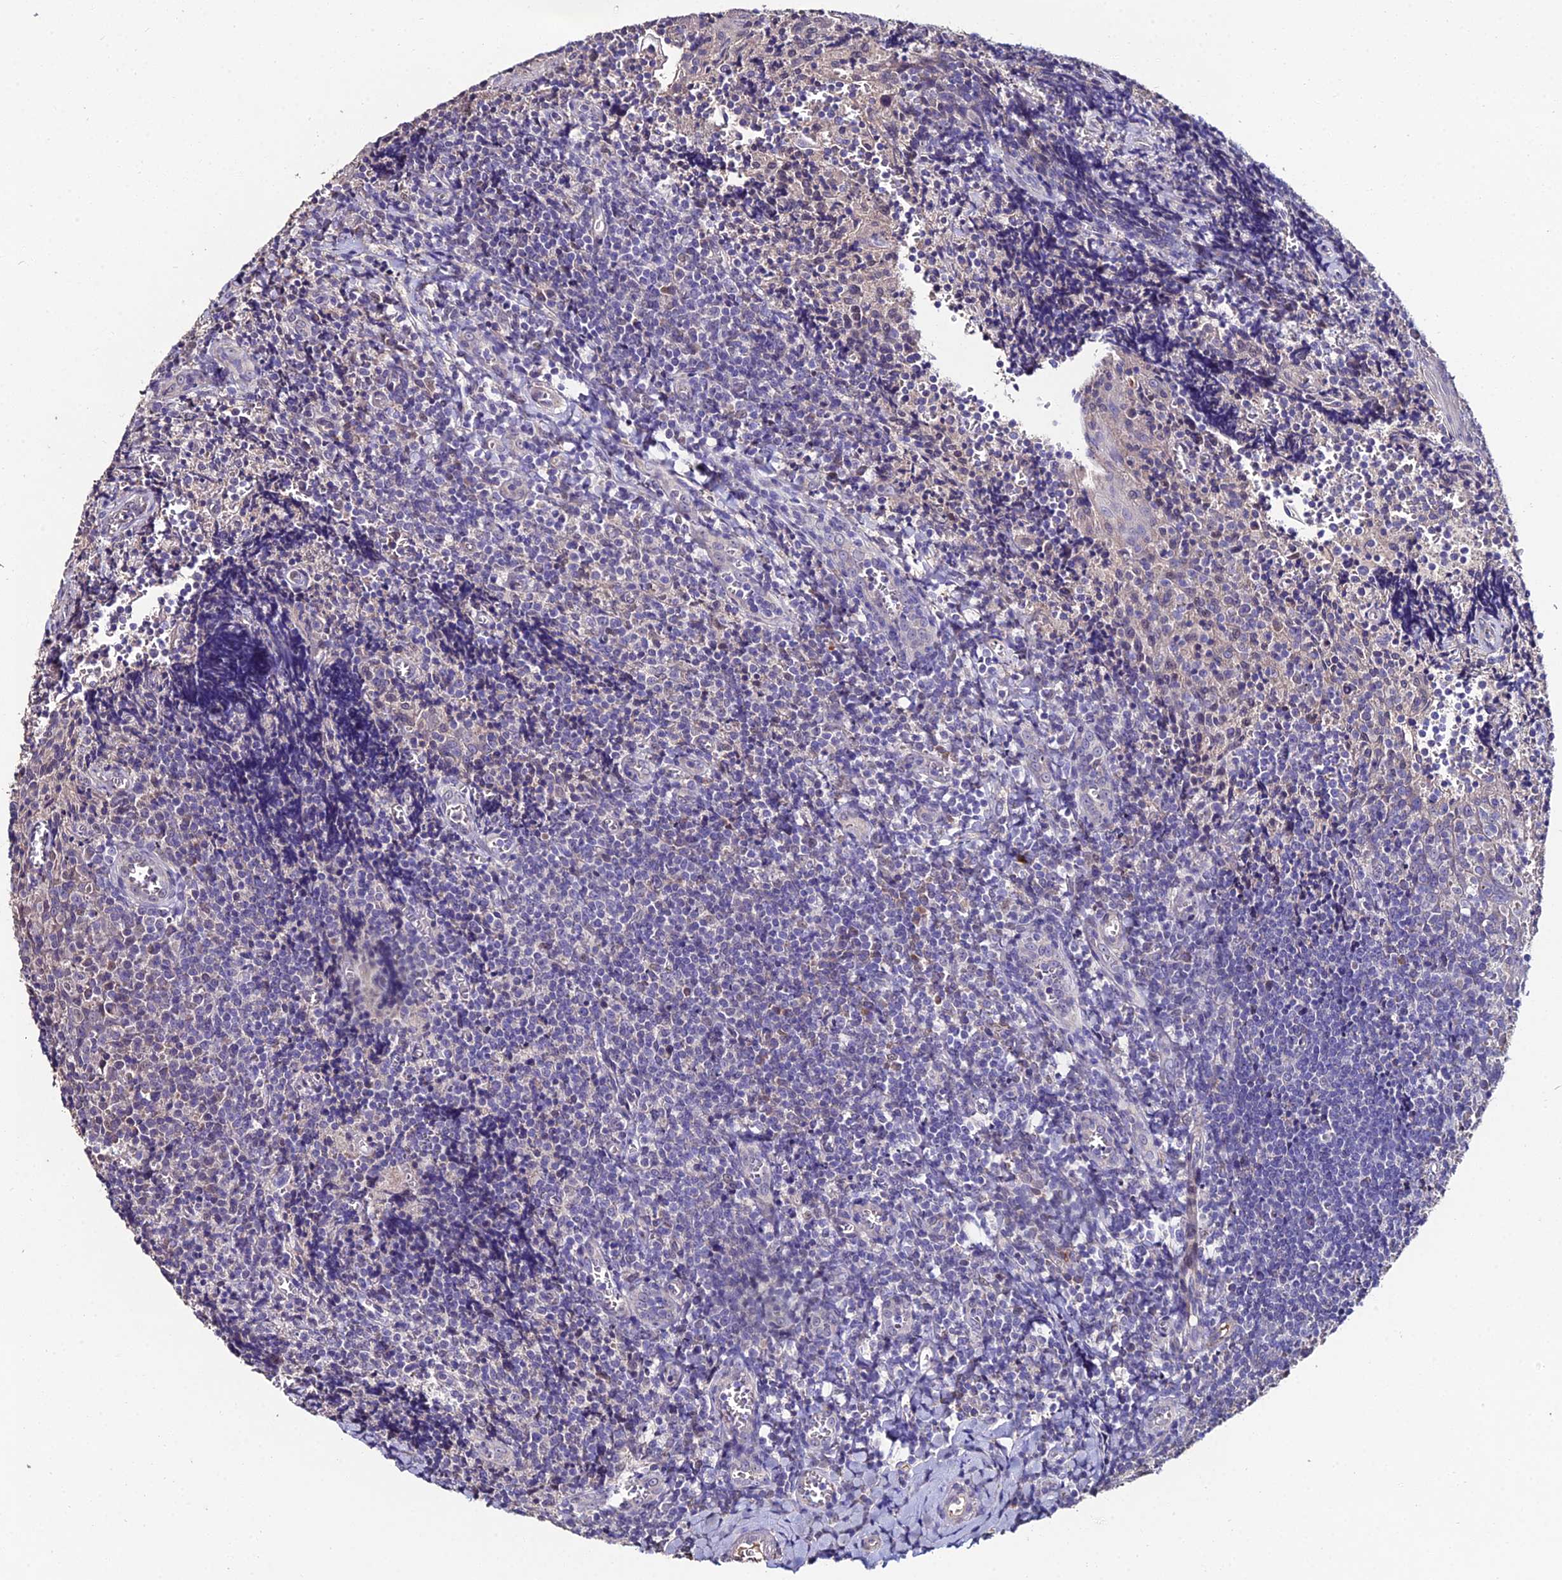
{"staining": {"intensity": "negative", "quantity": "none", "location": "none"}, "tissue": "tonsil", "cell_type": "Germinal center cells", "image_type": "normal", "snomed": [{"axis": "morphology", "description": "Normal tissue, NOS"}, {"axis": "topography", "description": "Tonsil"}], "caption": "Protein analysis of normal tonsil demonstrates no significant staining in germinal center cells. (DAB (3,3'-diaminobenzidine) IHC with hematoxylin counter stain).", "gene": "ESRRG", "patient": {"sex": "male", "age": 27}}